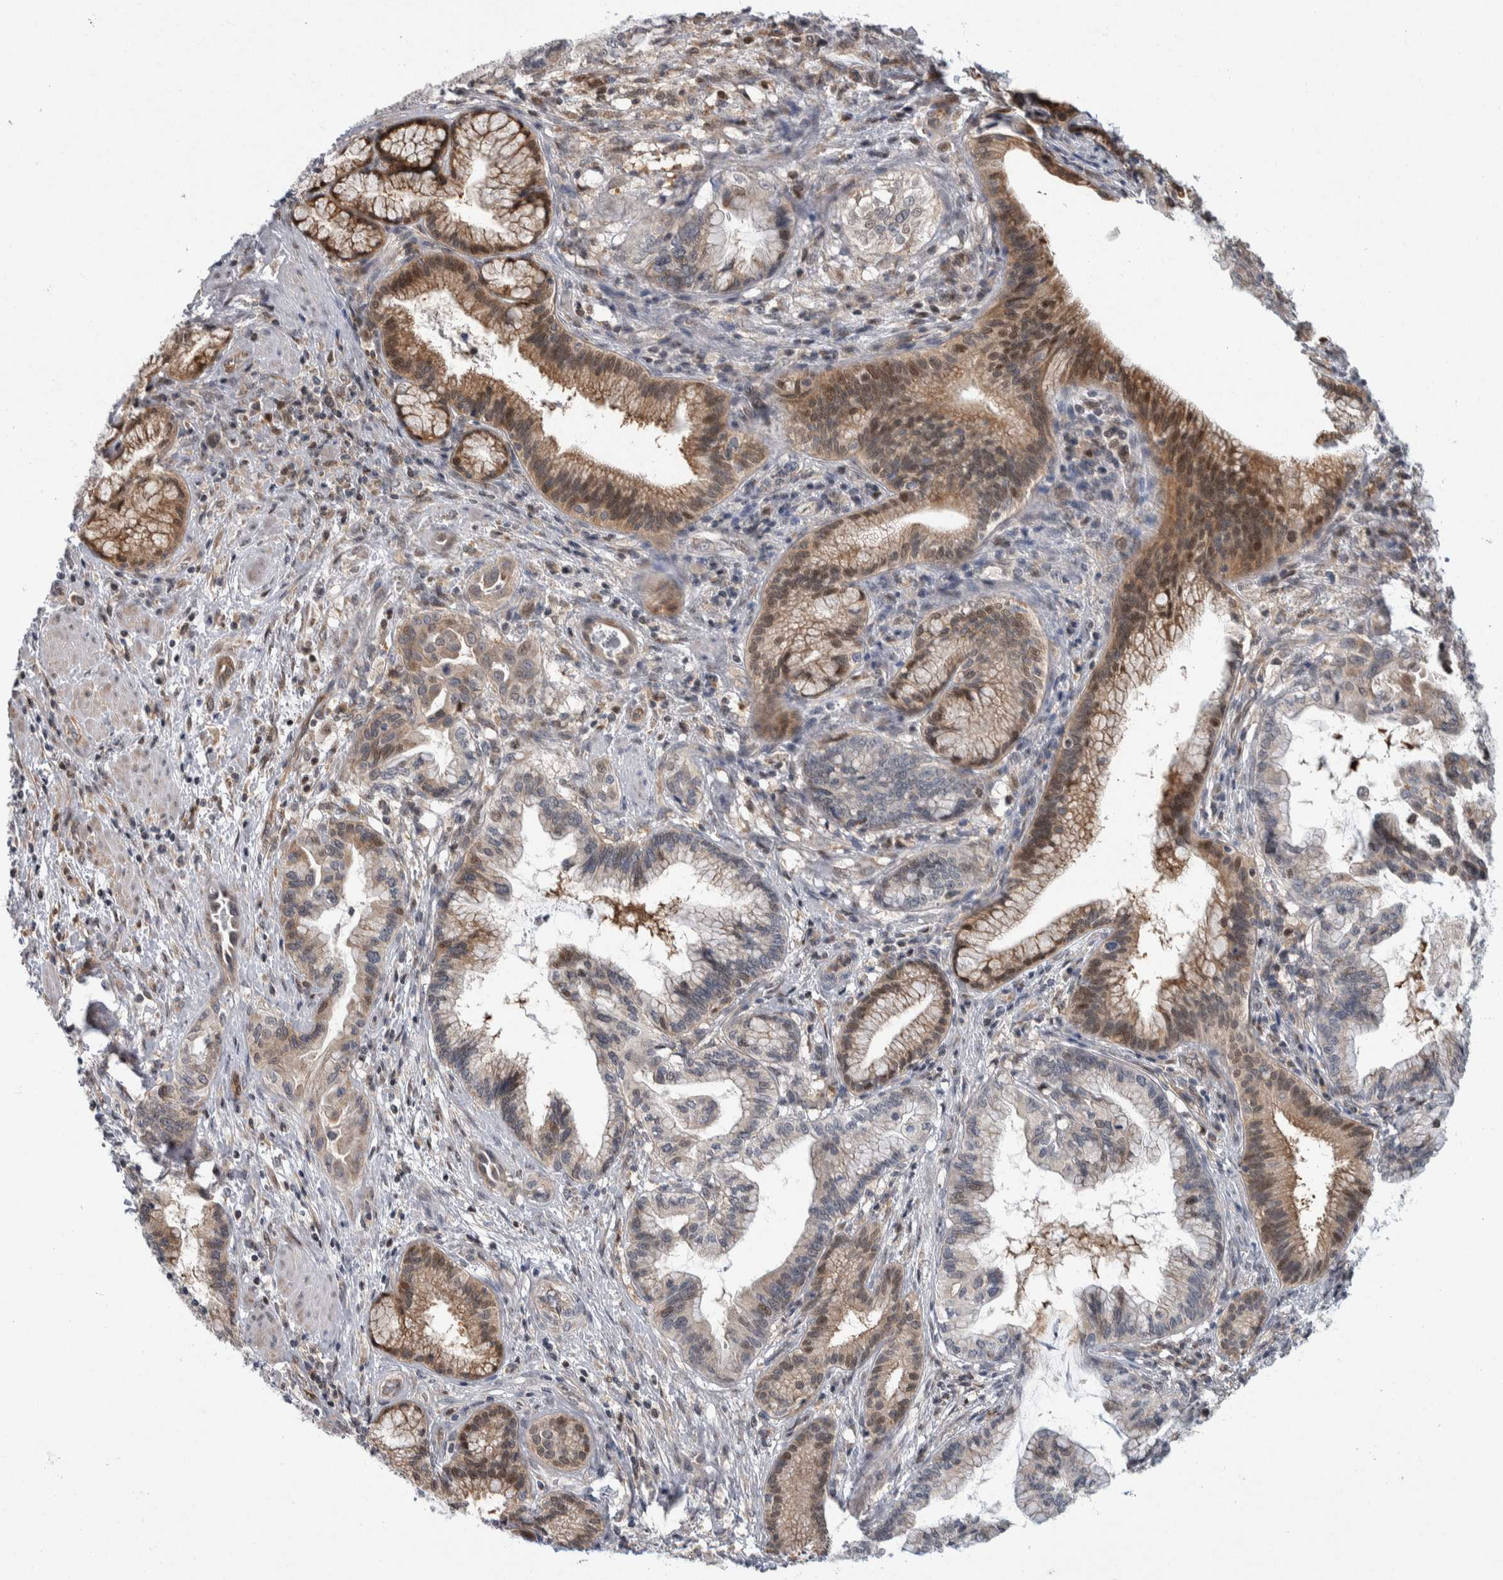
{"staining": {"intensity": "moderate", "quantity": "25%-75%", "location": "cytoplasmic/membranous,nuclear"}, "tissue": "pancreatic cancer", "cell_type": "Tumor cells", "image_type": "cancer", "snomed": [{"axis": "morphology", "description": "Adenocarcinoma, NOS"}, {"axis": "topography", "description": "Pancreas"}], "caption": "Immunohistochemical staining of pancreatic cancer (adenocarcinoma) shows moderate cytoplasmic/membranous and nuclear protein positivity in approximately 25%-75% of tumor cells.", "gene": "PTPA", "patient": {"sex": "female", "age": 64}}